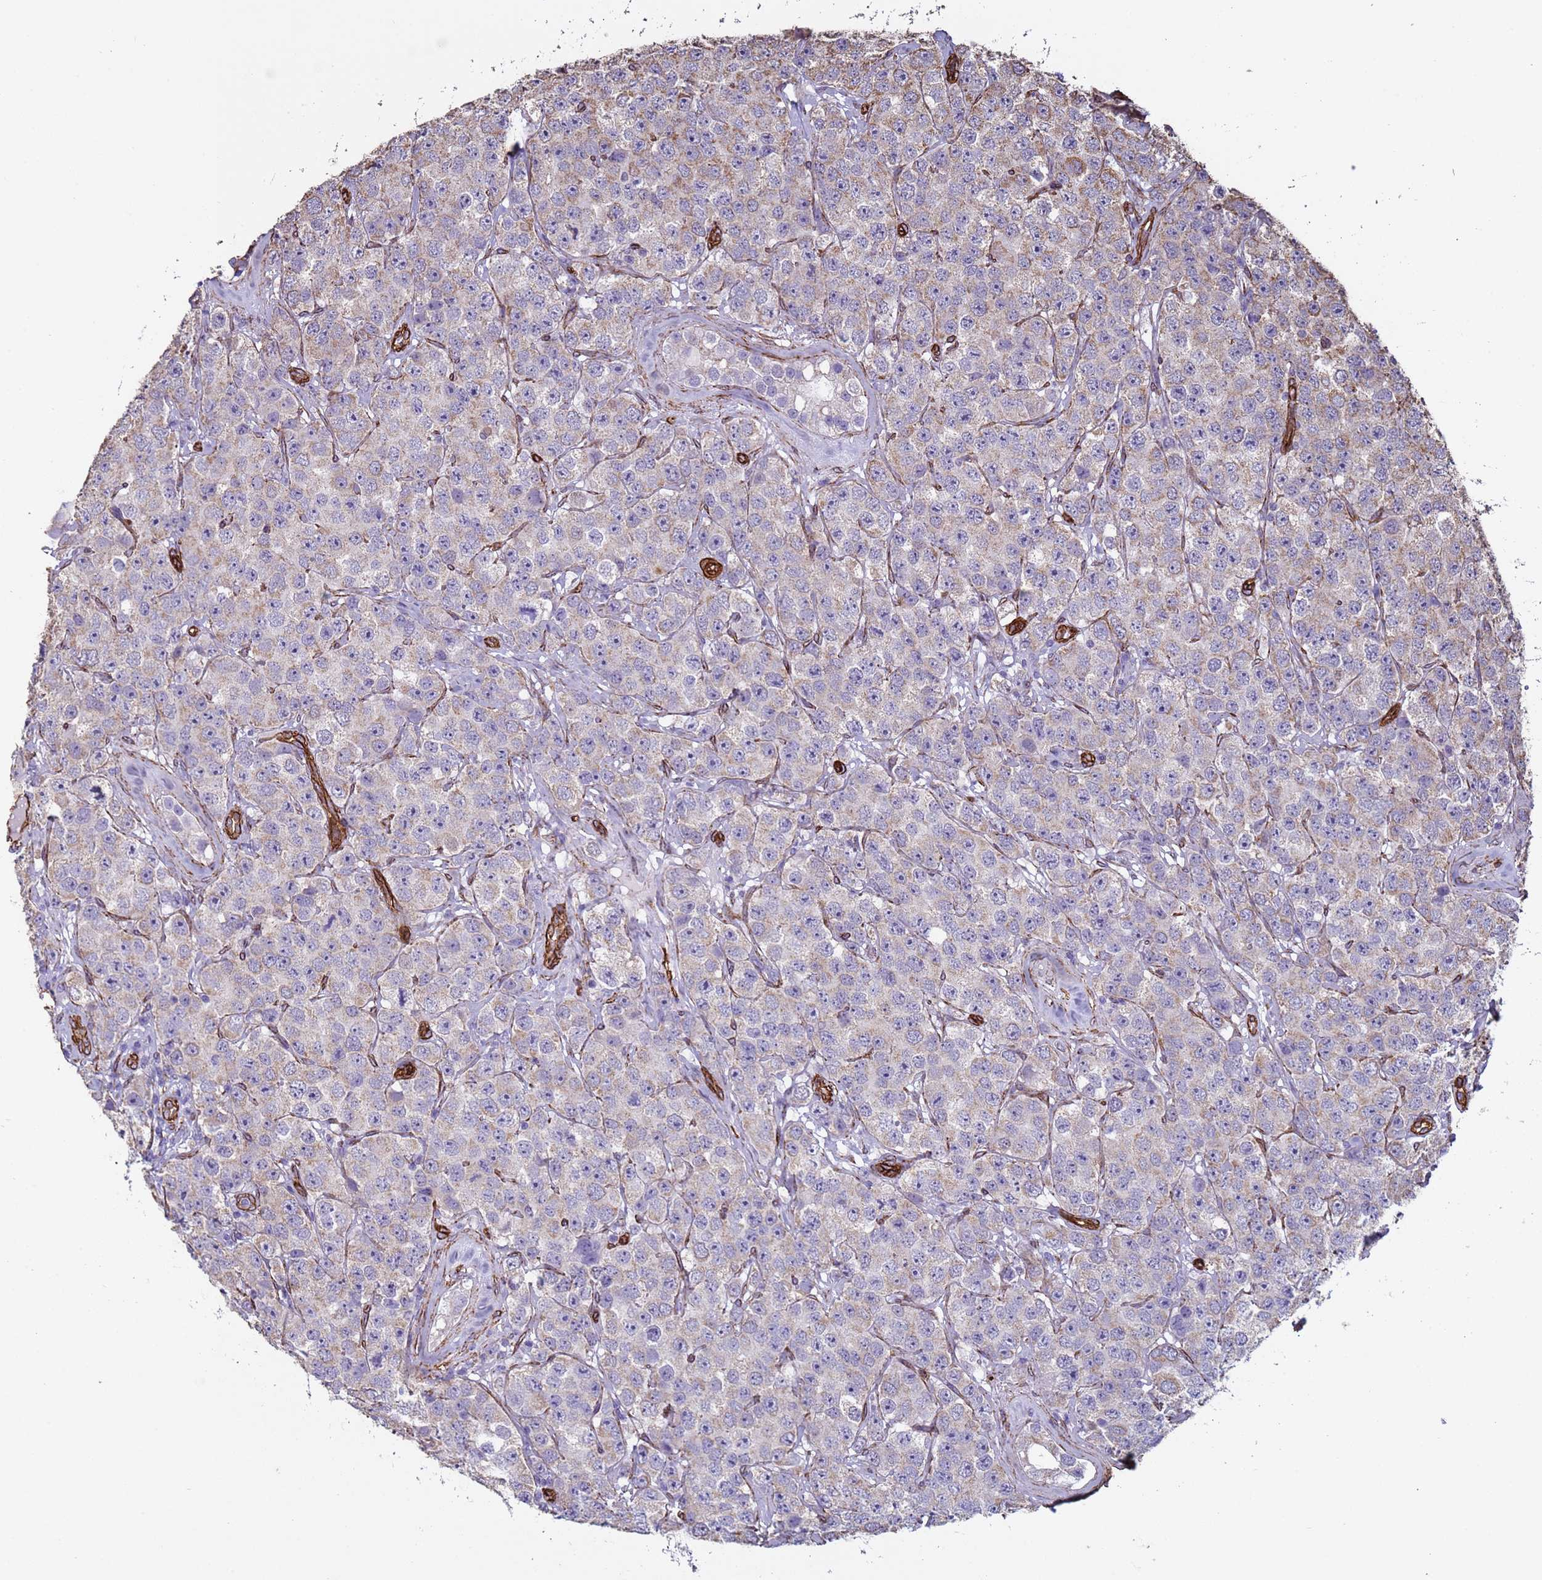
{"staining": {"intensity": "weak", "quantity": "<25%", "location": "cytoplasmic/membranous"}, "tissue": "testis cancer", "cell_type": "Tumor cells", "image_type": "cancer", "snomed": [{"axis": "morphology", "description": "Seminoma, NOS"}, {"axis": "topography", "description": "Testis"}], "caption": "This is an immunohistochemistry (IHC) image of testis cancer (seminoma). There is no positivity in tumor cells.", "gene": "GASK1A", "patient": {"sex": "male", "age": 28}}